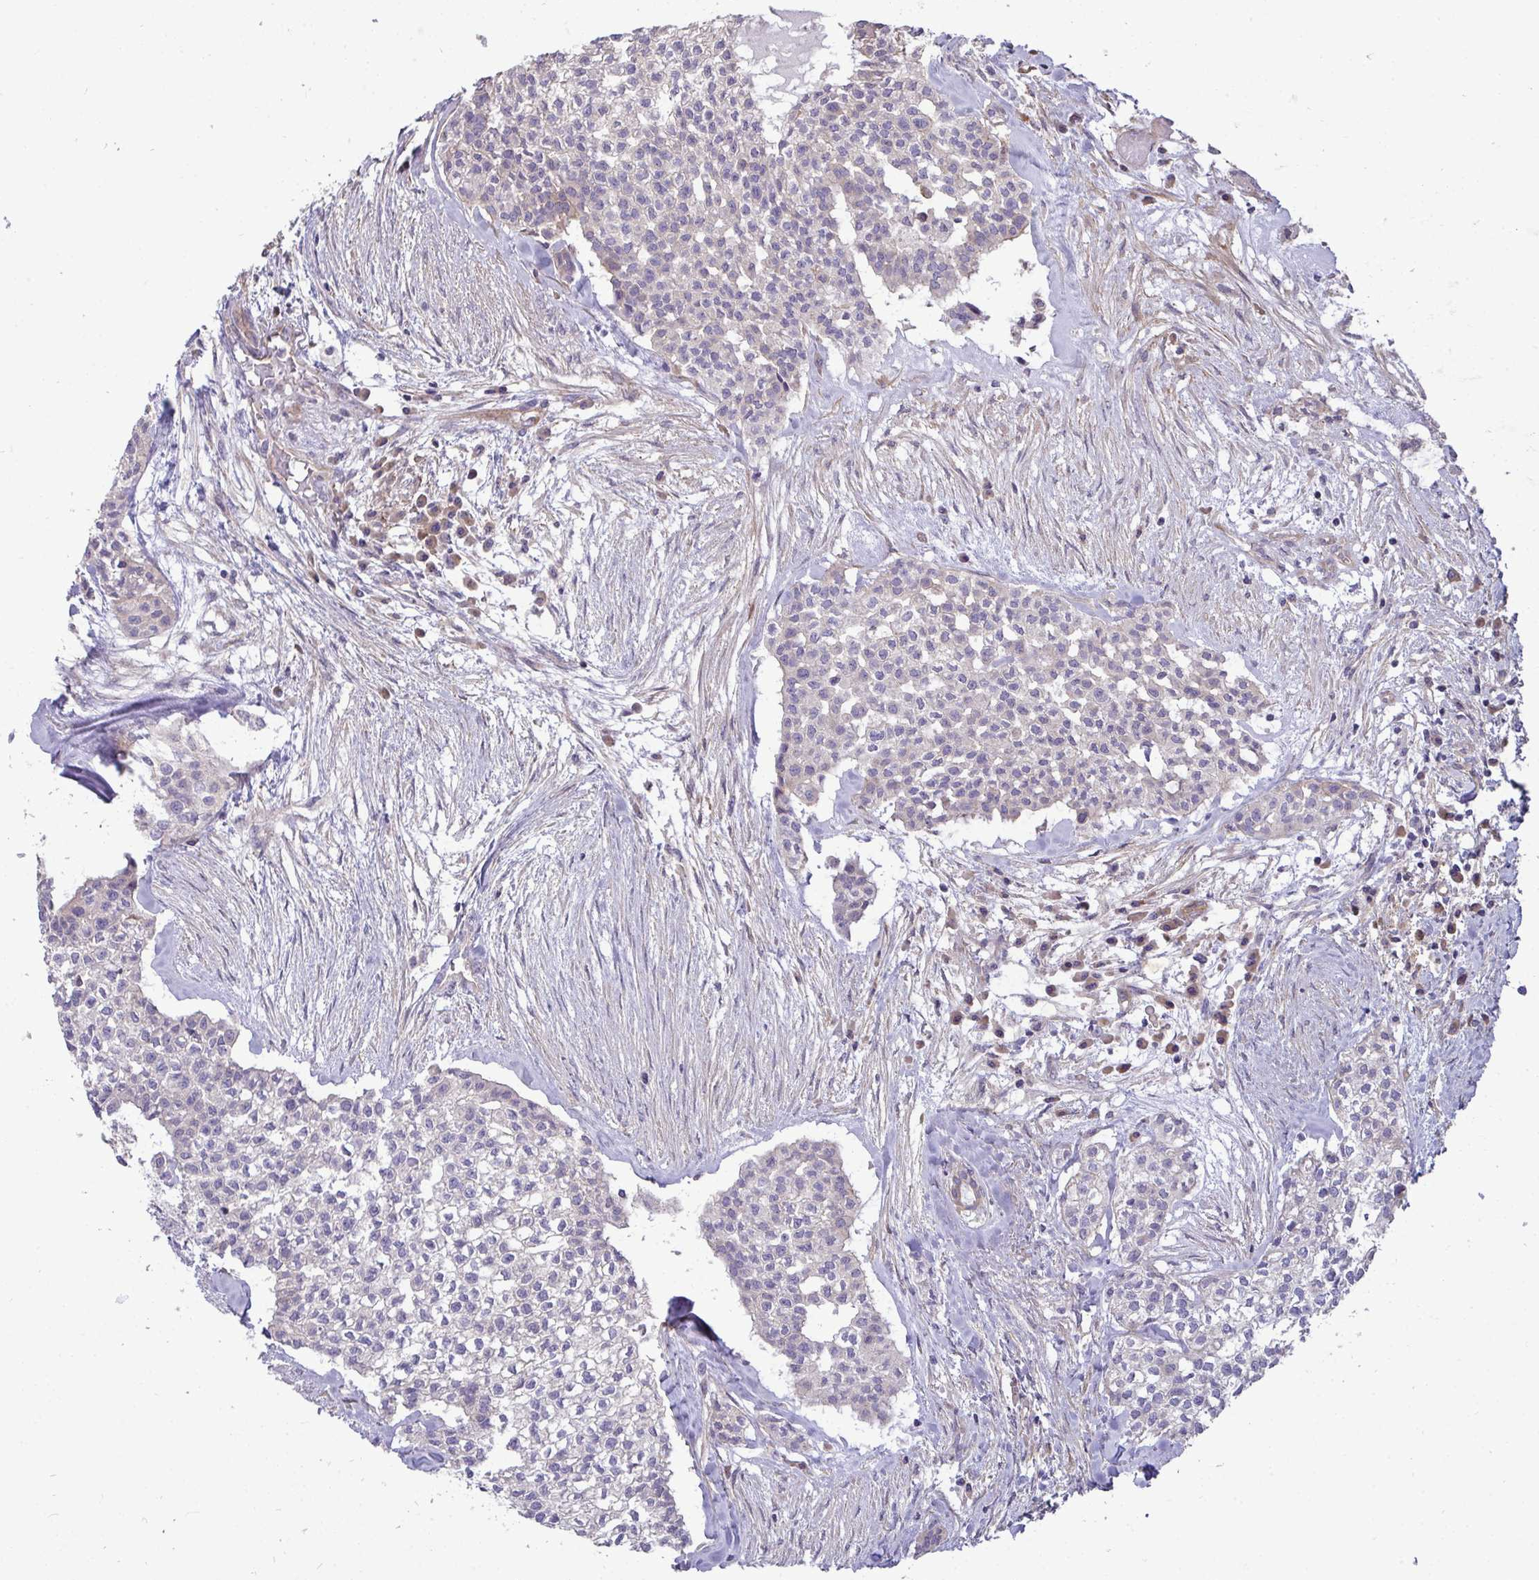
{"staining": {"intensity": "negative", "quantity": "none", "location": "none"}, "tissue": "head and neck cancer", "cell_type": "Tumor cells", "image_type": "cancer", "snomed": [{"axis": "morphology", "description": "Adenocarcinoma, NOS"}, {"axis": "topography", "description": "Head-Neck"}], "caption": "Tumor cells show no significant protein expression in head and neck cancer.", "gene": "SH2D1B", "patient": {"sex": "male", "age": 81}}